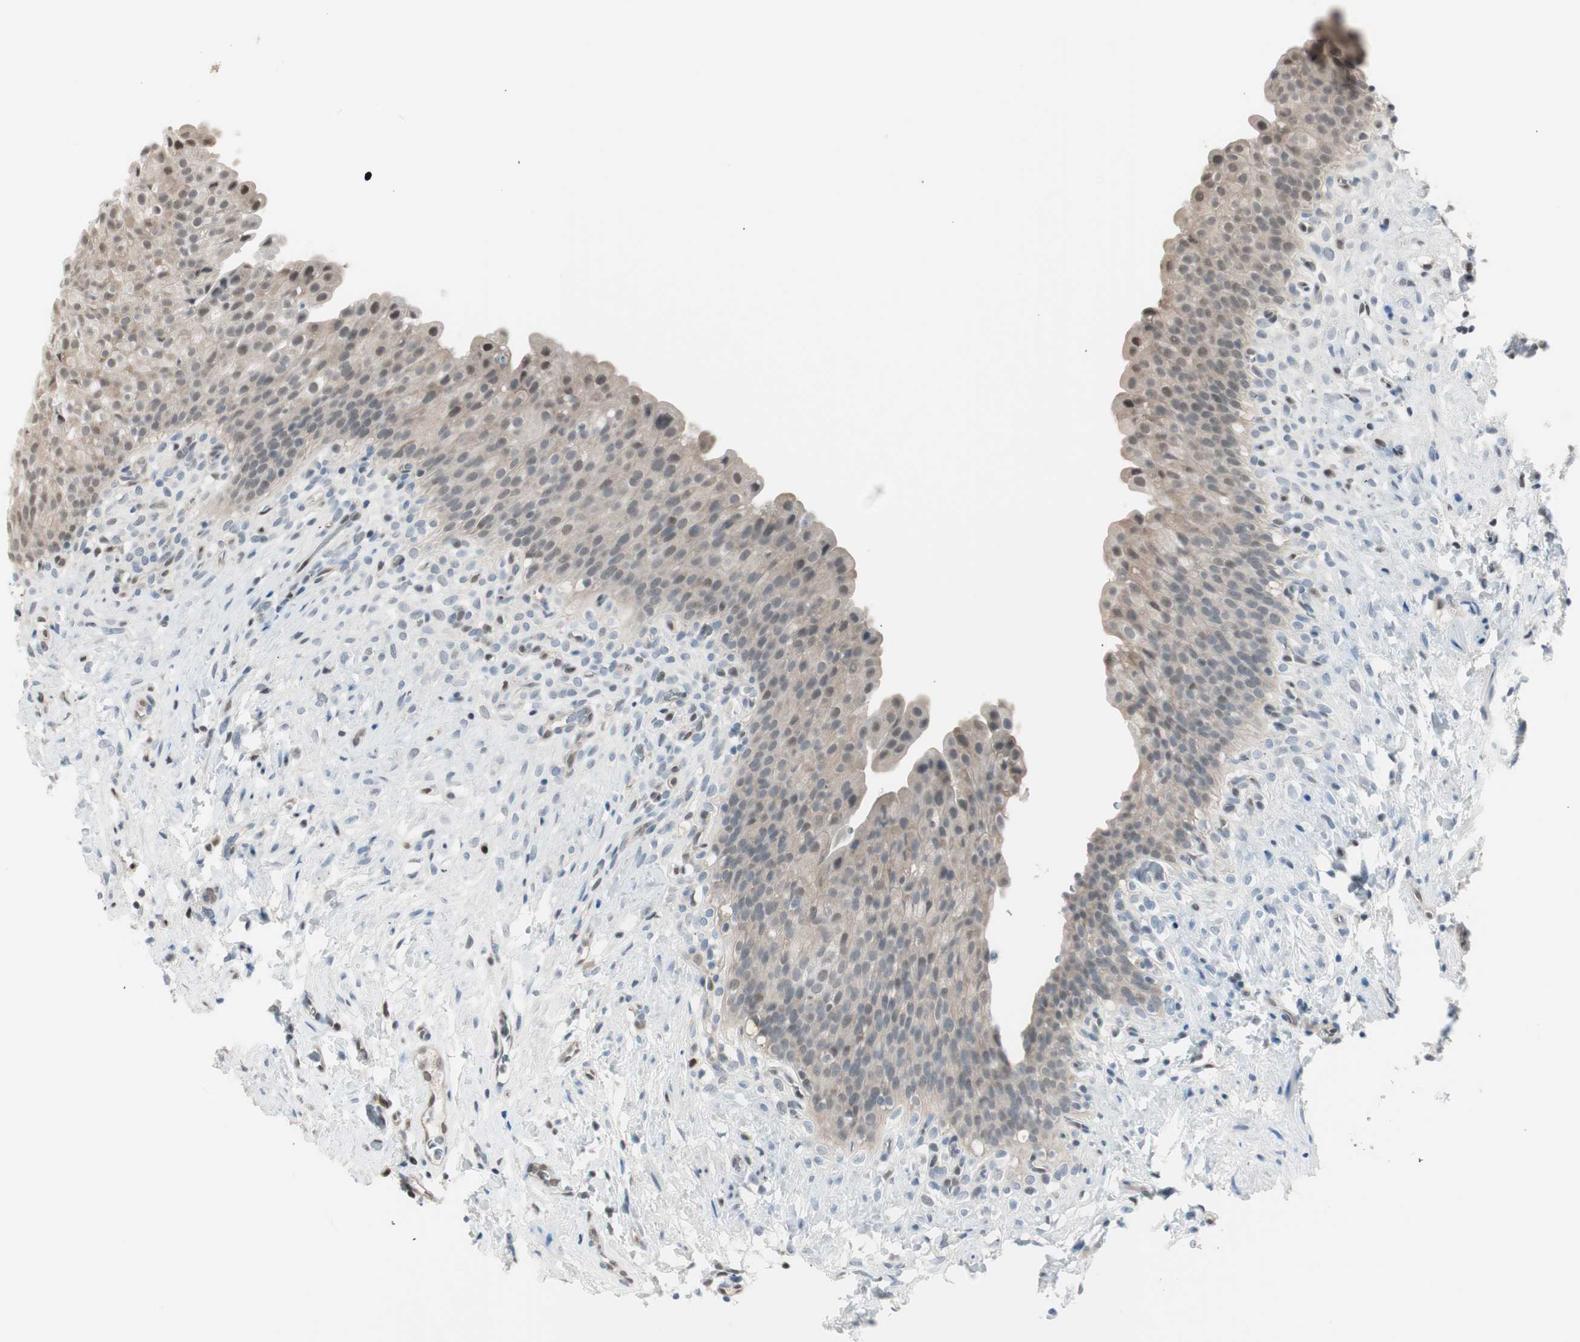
{"staining": {"intensity": "strong", "quantity": "<25%", "location": "nuclear"}, "tissue": "urinary bladder", "cell_type": "Urothelial cells", "image_type": "normal", "snomed": [{"axis": "morphology", "description": "Normal tissue, NOS"}, {"axis": "topography", "description": "Urinary bladder"}], "caption": "Protein expression analysis of normal human urinary bladder reveals strong nuclear staining in about <25% of urothelial cells.", "gene": "LONP2", "patient": {"sex": "female", "age": 79}}